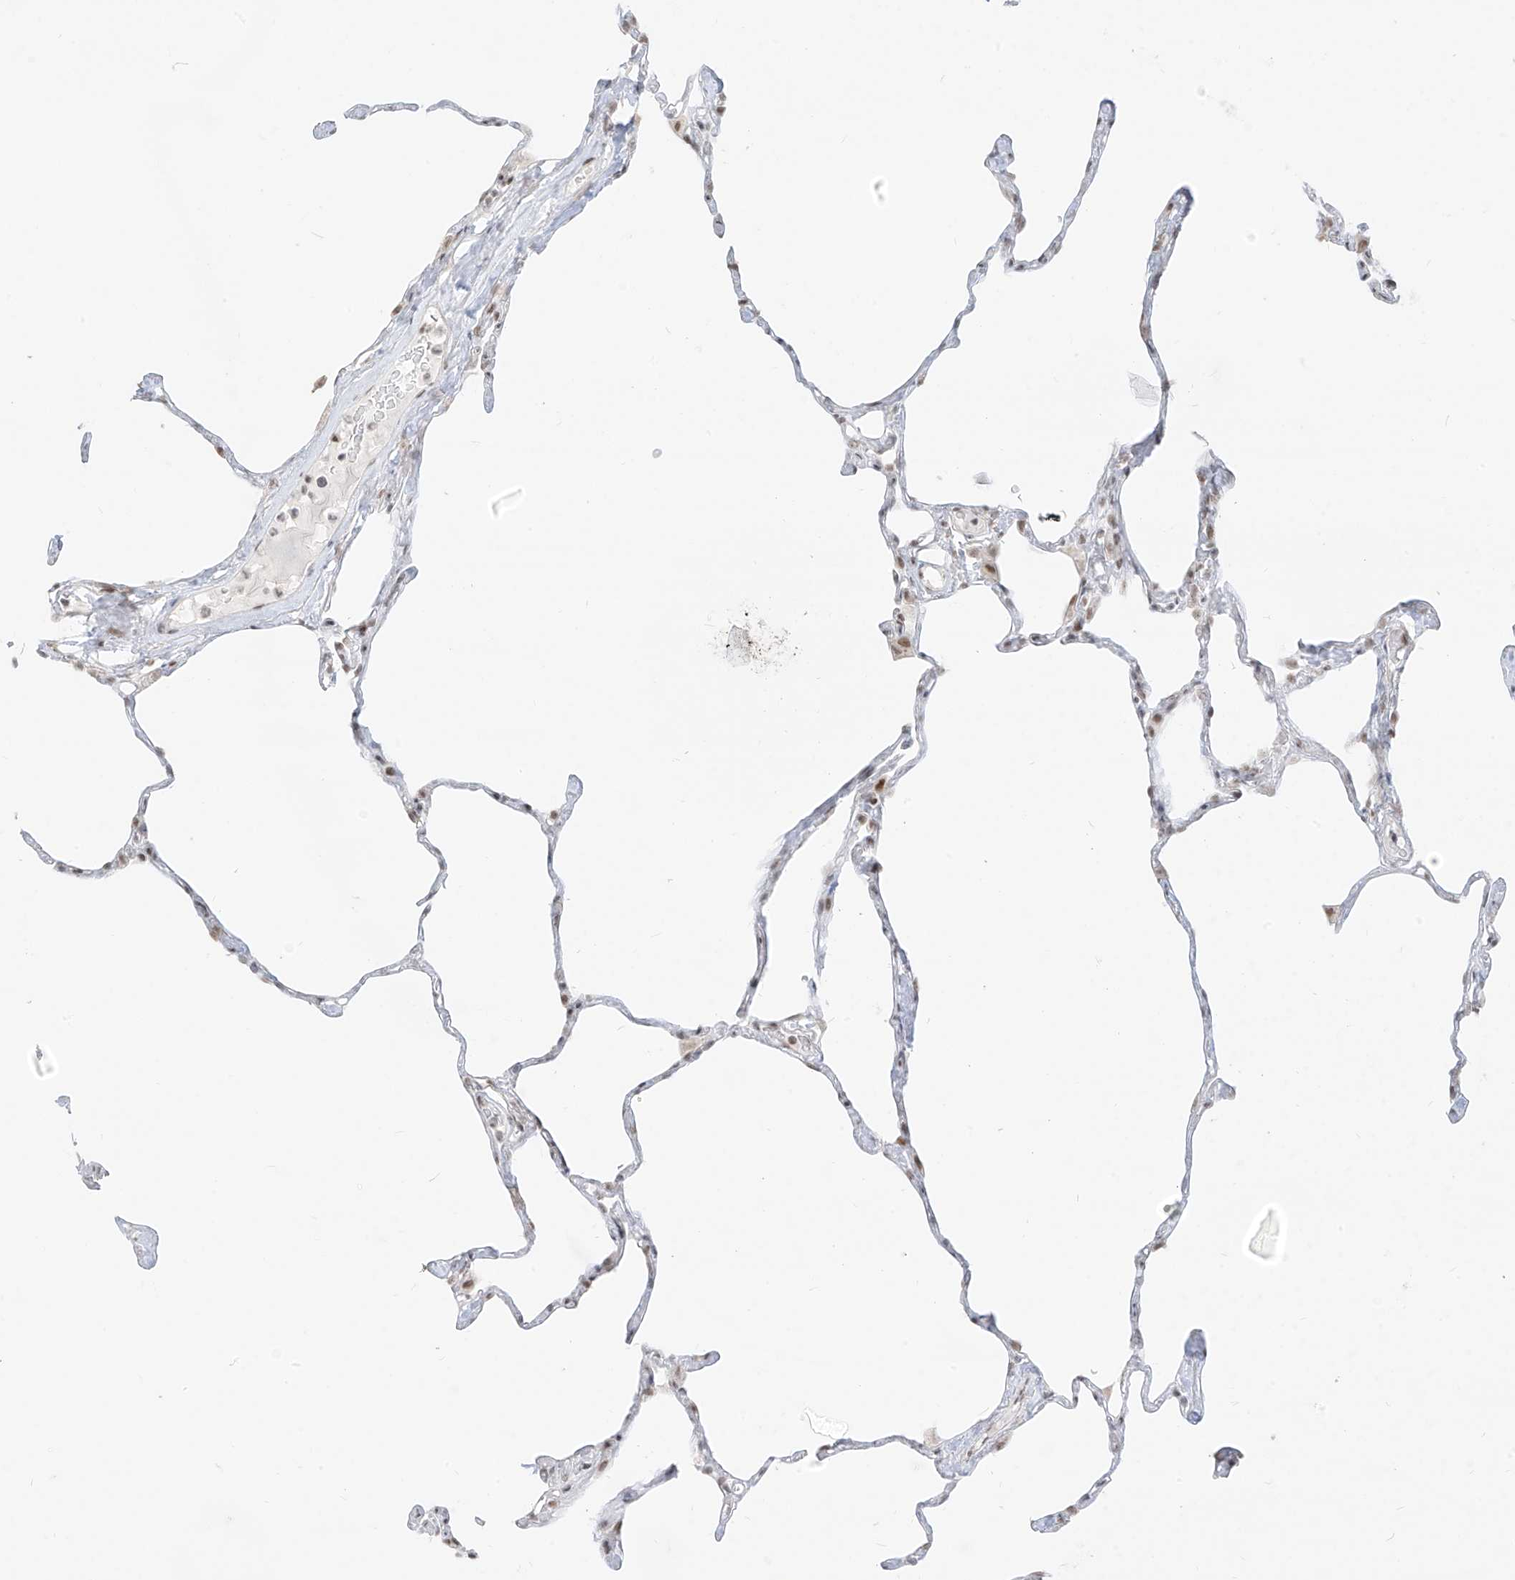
{"staining": {"intensity": "weak", "quantity": "<25%", "location": "nuclear"}, "tissue": "lung", "cell_type": "Alveolar cells", "image_type": "normal", "snomed": [{"axis": "morphology", "description": "Normal tissue, NOS"}, {"axis": "topography", "description": "Lung"}], "caption": "DAB immunohistochemical staining of normal lung displays no significant staining in alveolar cells.", "gene": "SUPT5H", "patient": {"sex": "male", "age": 65}}